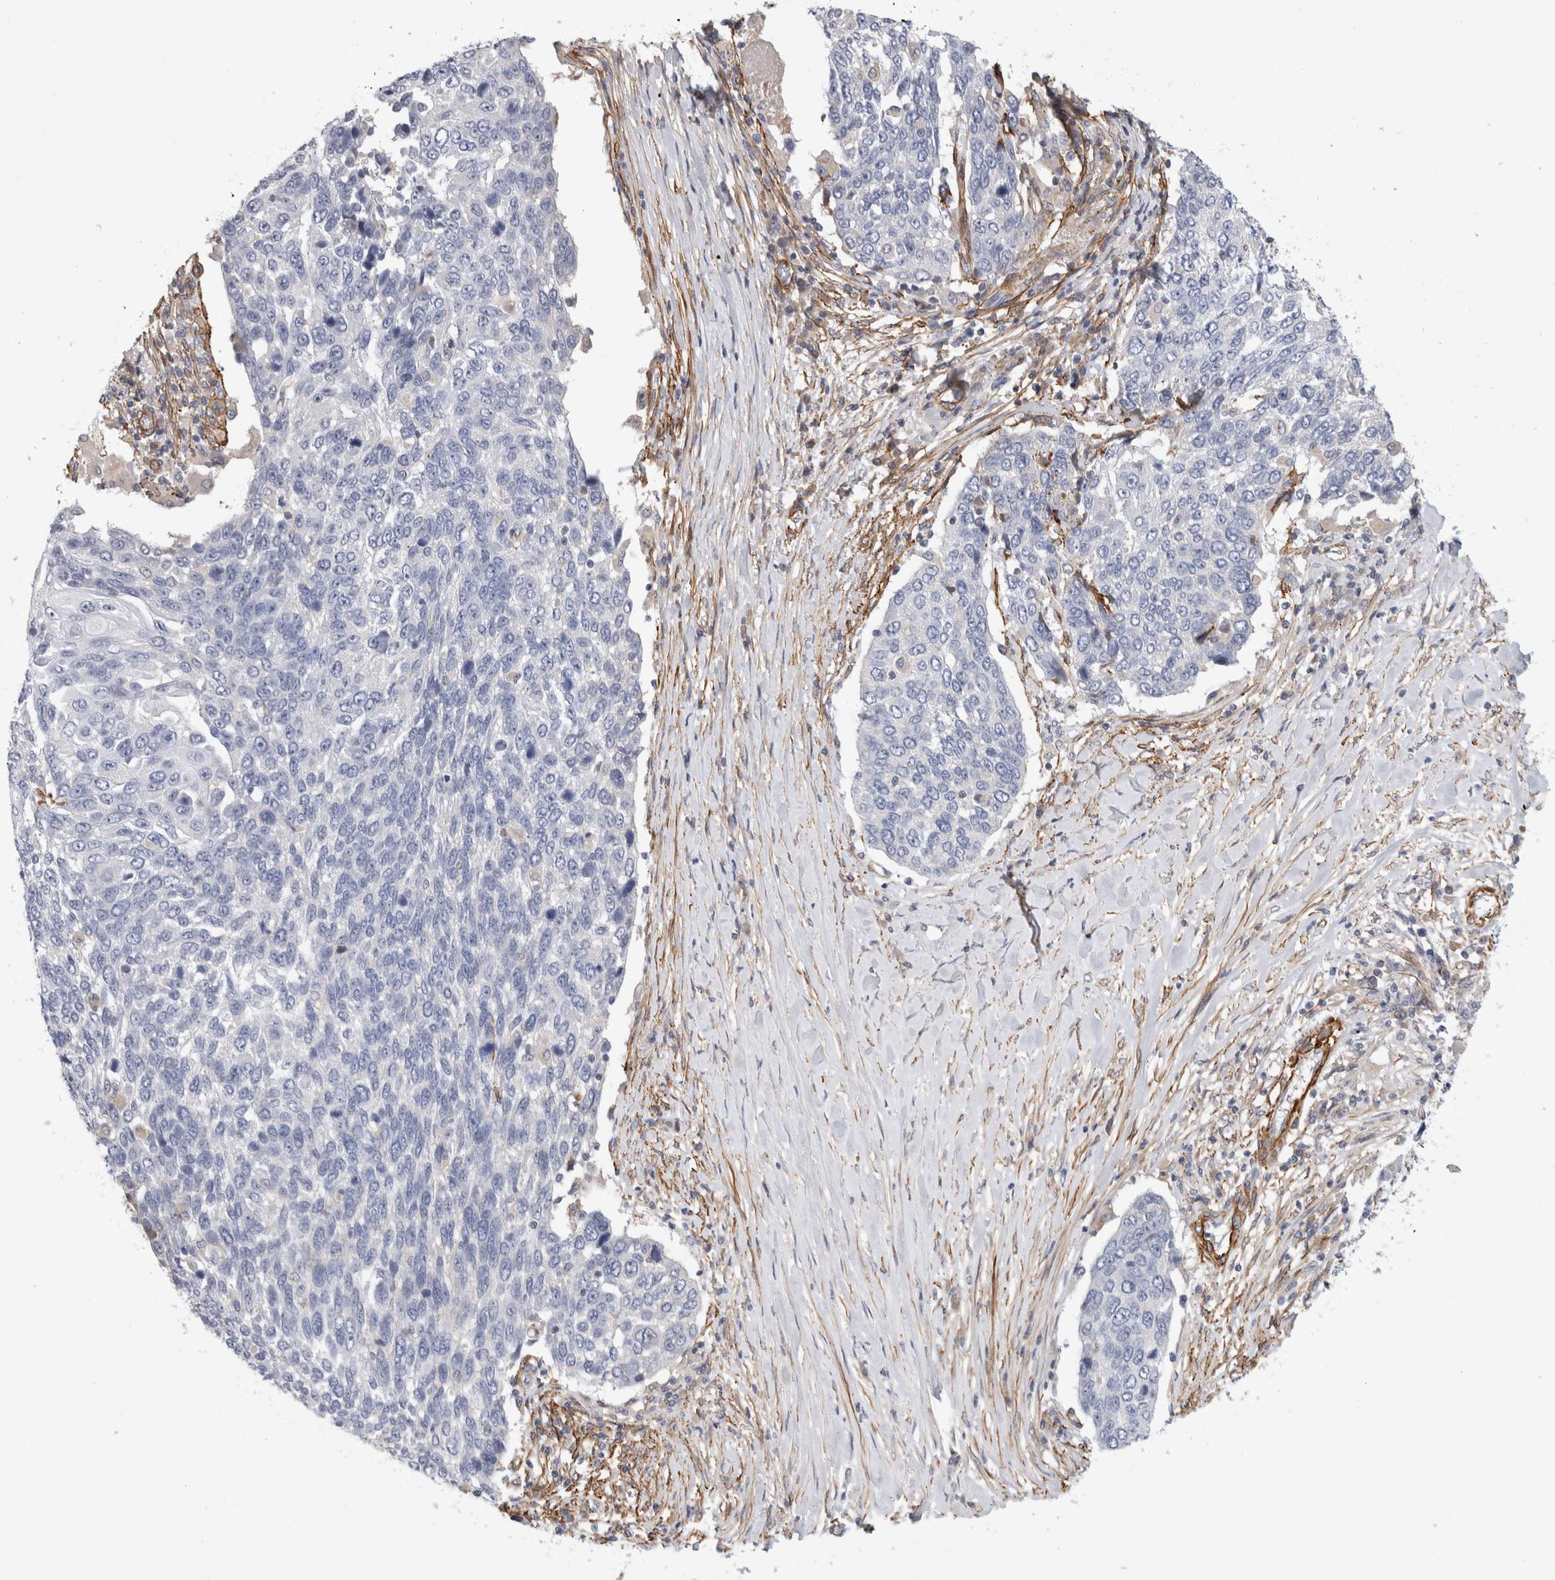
{"staining": {"intensity": "negative", "quantity": "none", "location": "none"}, "tissue": "lung cancer", "cell_type": "Tumor cells", "image_type": "cancer", "snomed": [{"axis": "morphology", "description": "Squamous cell carcinoma, NOS"}, {"axis": "topography", "description": "Lung"}], "caption": "Tumor cells show no significant protein positivity in squamous cell carcinoma (lung). (Stains: DAB (3,3'-diaminobenzidine) immunohistochemistry with hematoxylin counter stain, Microscopy: brightfield microscopy at high magnification).", "gene": "PGM1", "patient": {"sex": "male", "age": 66}}